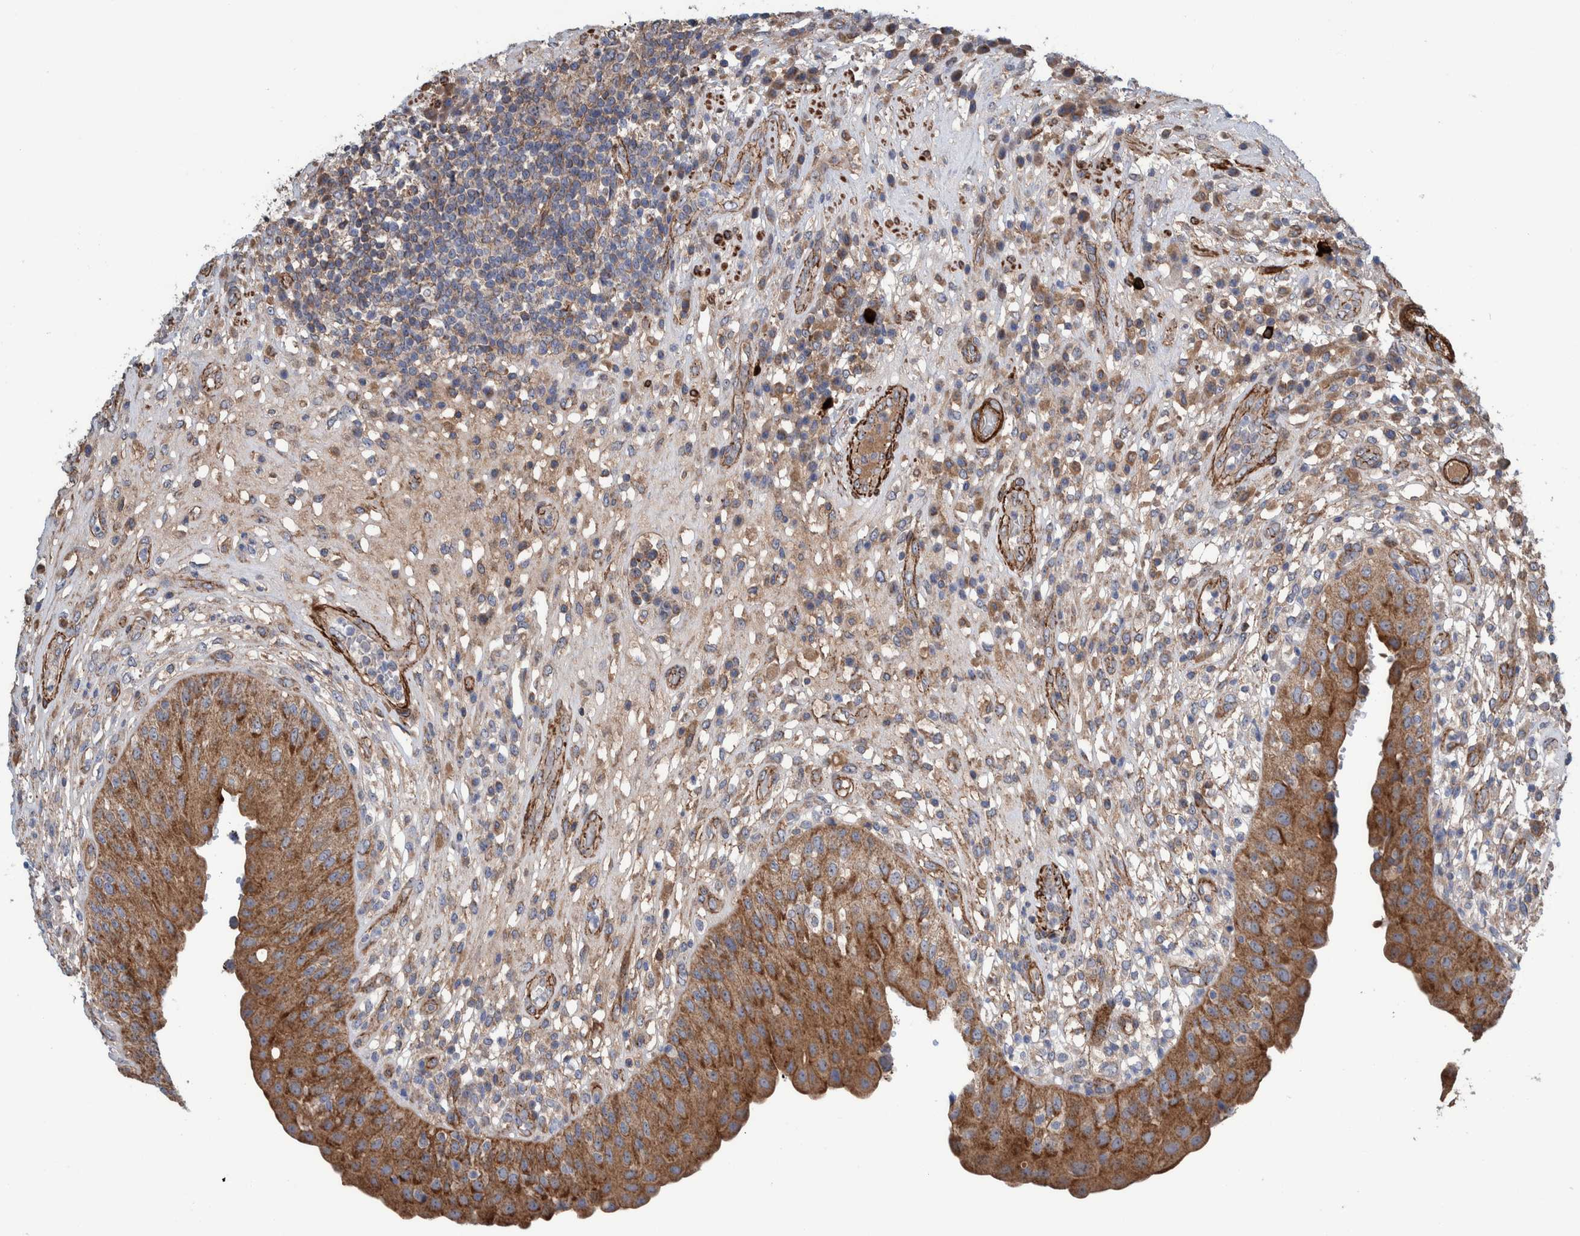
{"staining": {"intensity": "moderate", "quantity": ">75%", "location": "cytoplasmic/membranous"}, "tissue": "urinary bladder", "cell_type": "Urothelial cells", "image_type": "normal", "snomed": [{"axis": "morphology", "description": "Normal tissue, NOS"}, {"axis": "topography", "description": "Urinary bladder"}], "caption": "High-power microscopy captured an immunohistochemistry micrograph of benign urinary bladder, revealing moderate cytoplasmic/membranous expression in about >75% of urothelial cells. (DAB (3,3'-diaminobenzidine) = brown stain, brightfield microscopy at high magnification).", "gene": "ENSG00000262660", "patient": {"sex": "female", "age": 62}}